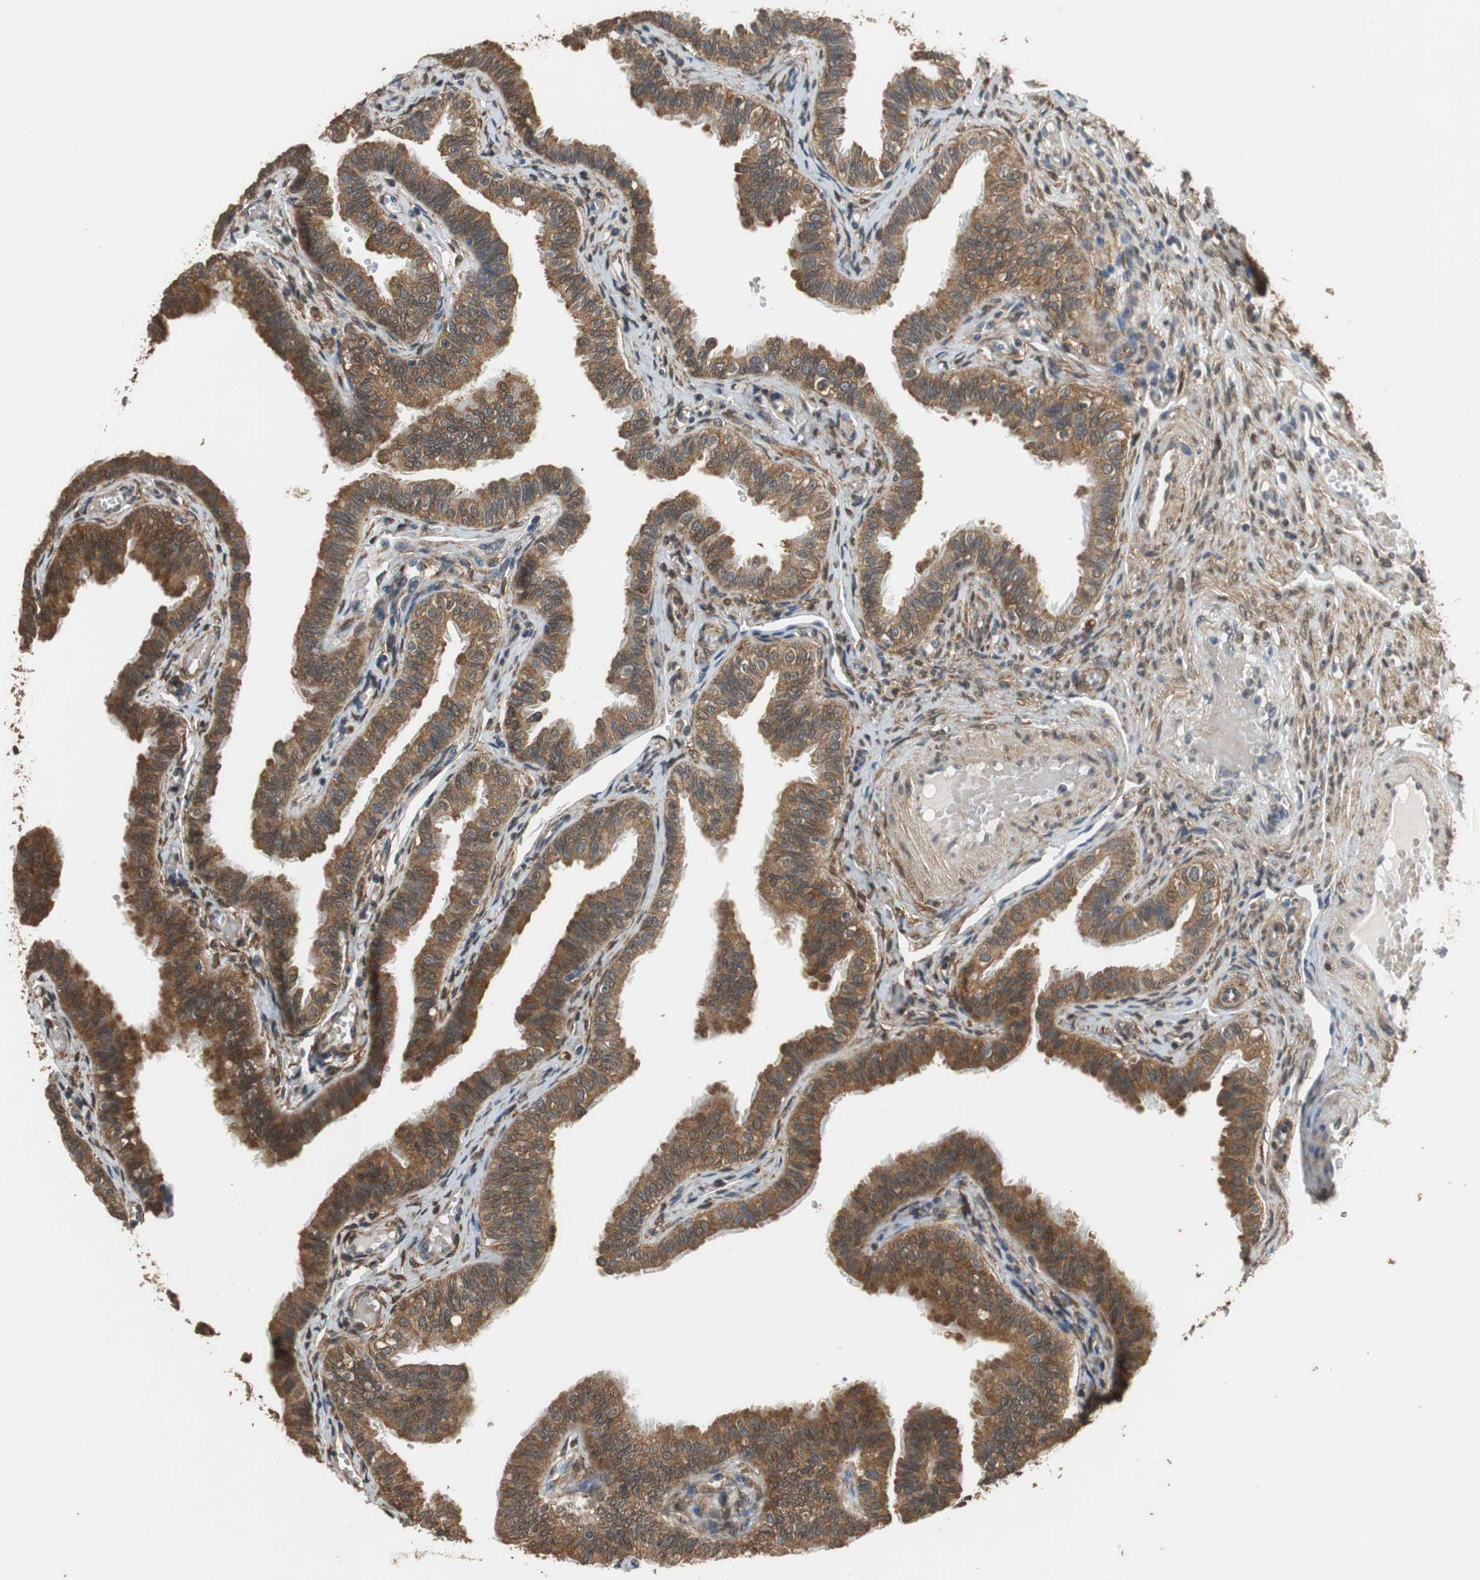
{"staining": {"intensity": "moderate", "quantity": ">75%", "location": "cytoplasmic/membranous,nuclear"}, "tissue": "fallopian tube", "cell_type": "Glandular cells", "image_type": "normal", "snomed": [{"axis": "morphology", "description": "Normal tissue, NOS"}, {"axis": "morphology", "description": "Dermoid, NOS"}, {"axis": "topography", "description": "Fallopian tube"}], "caption": "Protein analysis of normal fallopian tube exhibits moderate cytoplasmic/membranous,nuclear expression in approximately >75% of glandular cells.", "gene": "UBQLN2", "patient": {"sex": "female", "age": 33}}